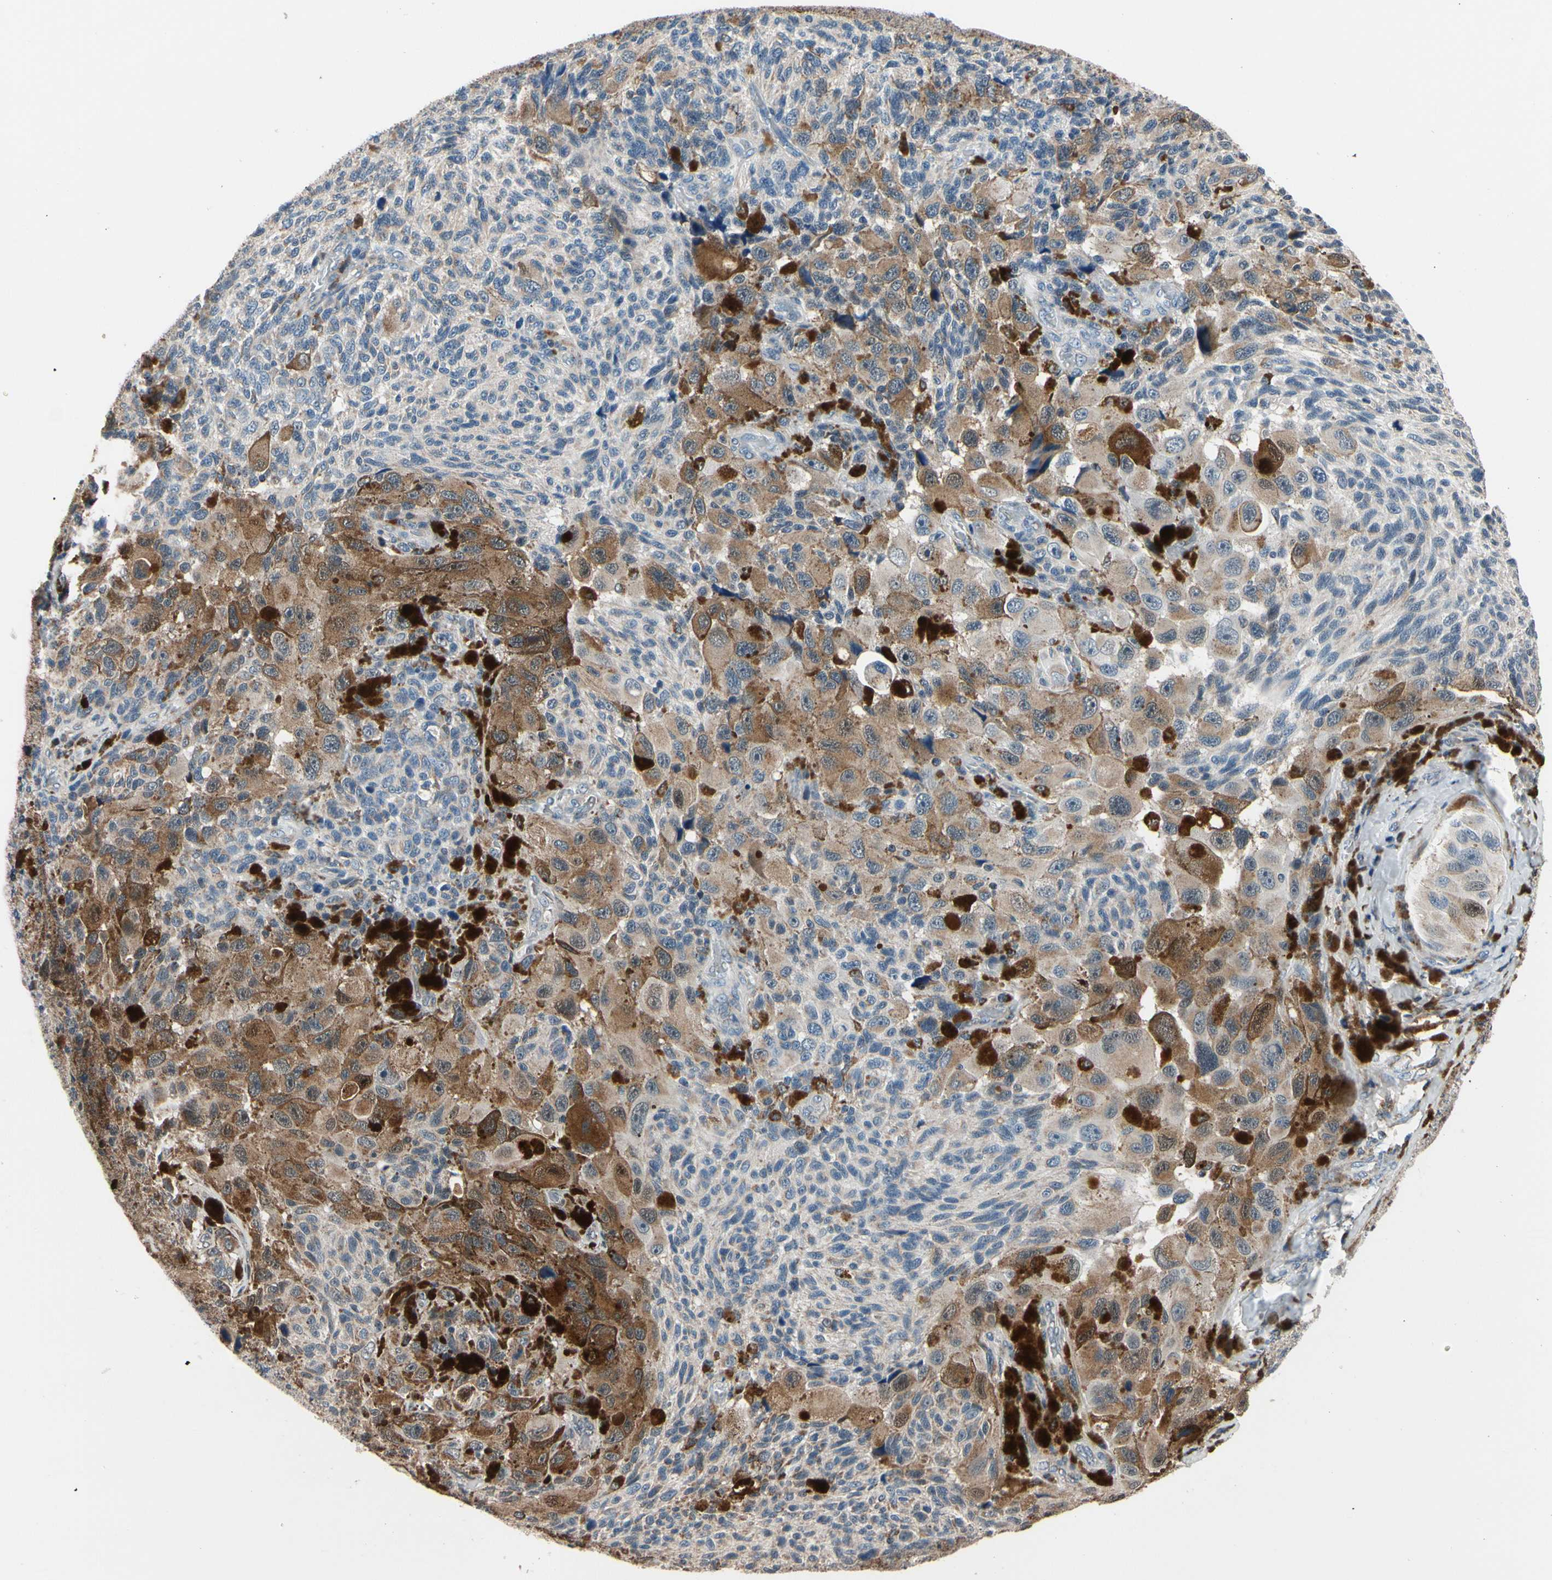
{"staining": {"intensity": "negative", "quantity": "none", "location": "none"}, "tissue": "melanoma", "cell_type": "Tumor cells", "image_type": "cancer", "snomed": [{"axis": "morphology", "description": "Malignant melanoma, NOS"}, {"axis": "topography", "description": "Skin"}], "caption": "Immunohistochemical staining of melanoma displays no significant expression in tumor cells.", "gene": "TMEM176A", "patient": {"sex": "female", "age": 73}}